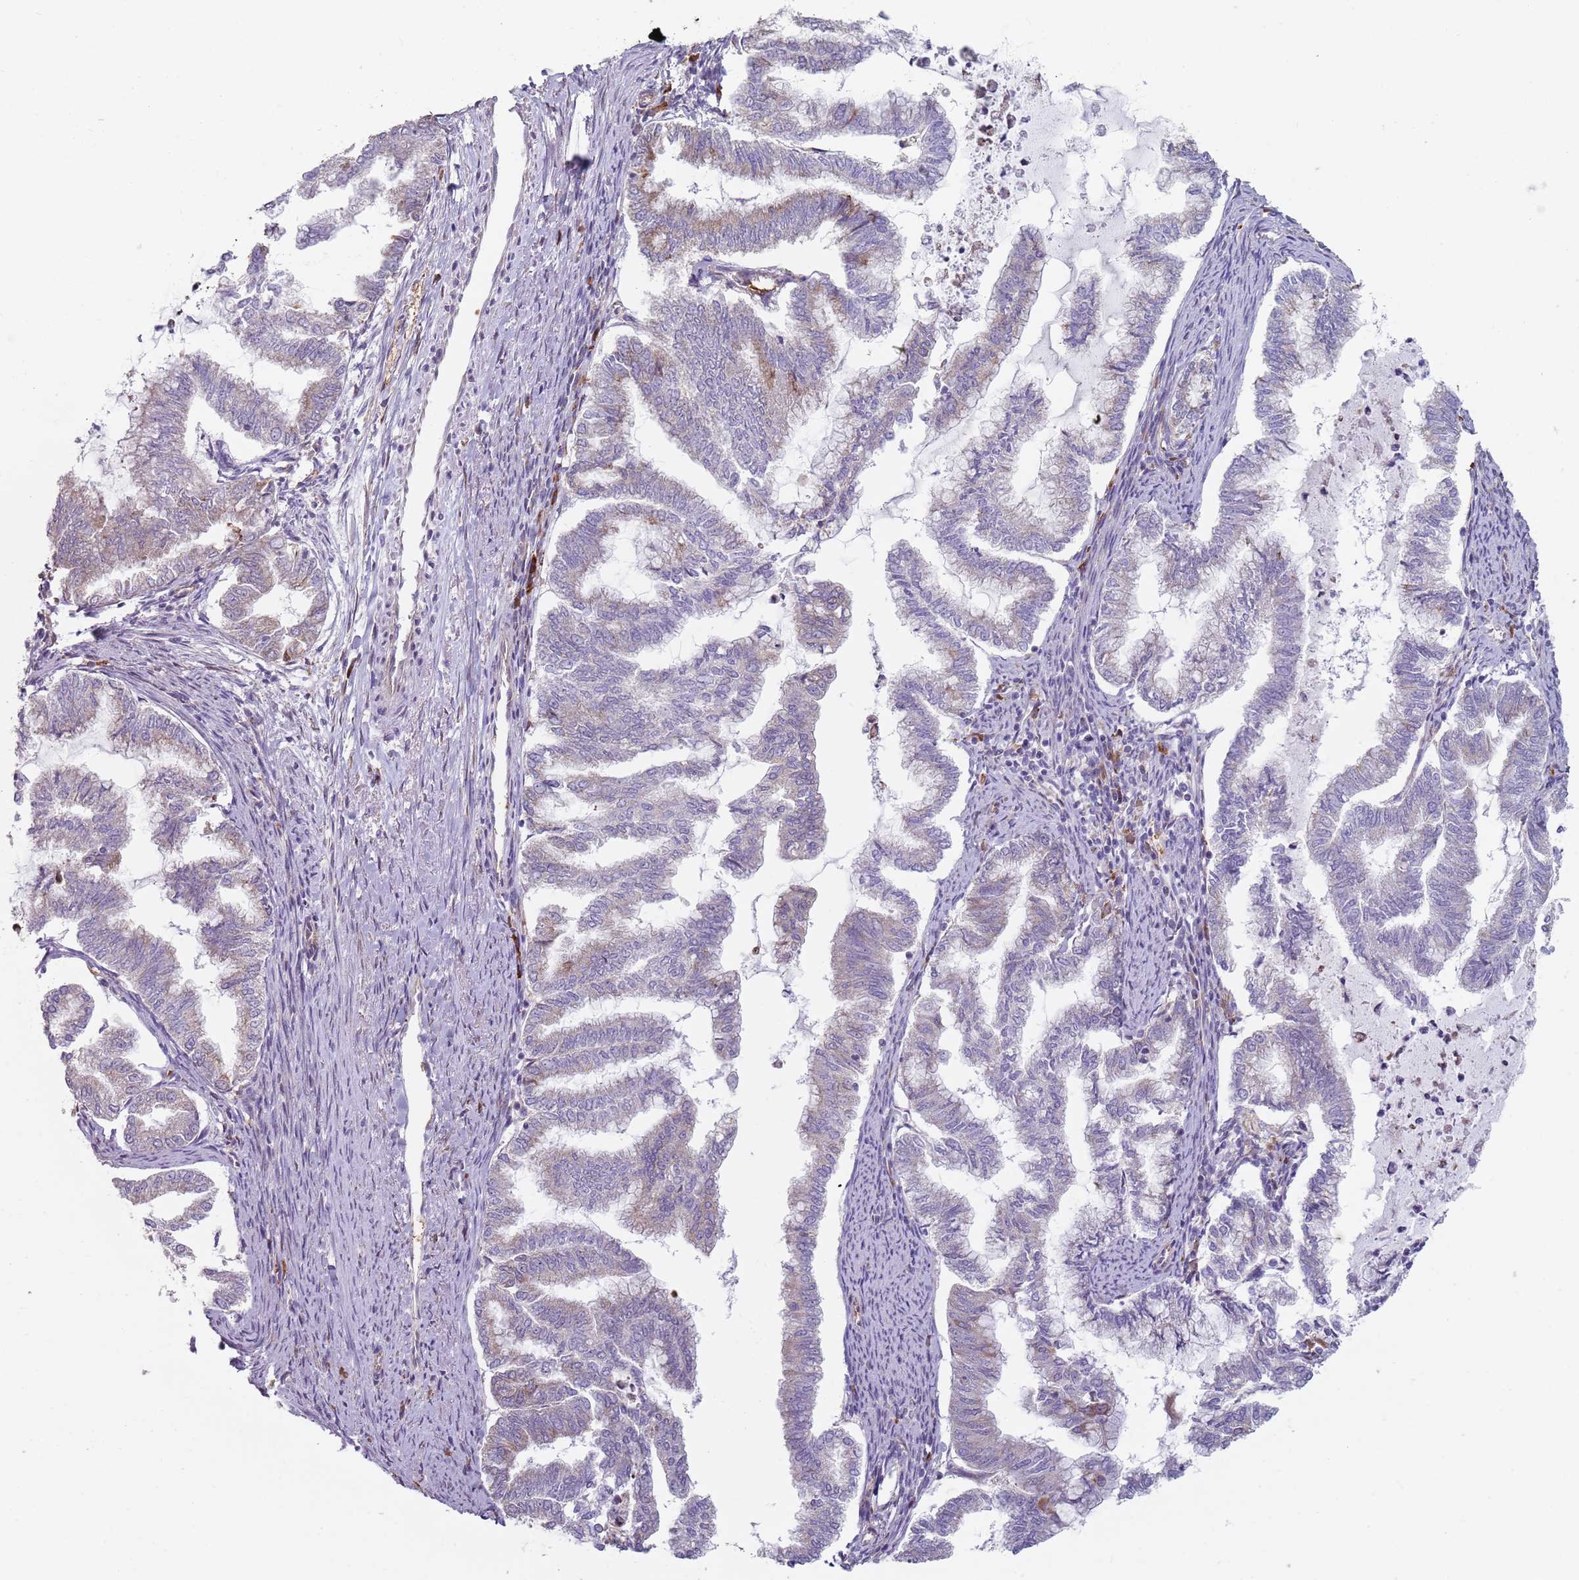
{"staining": {"intensity": "moderate", "quantity": "<25%", "location": "cytoplasmic/membranous"}, "tissue": "endometrial cancer", "cell_type": "Tumor cells", "image_type": "cancer", "snomed": [{"axis": "morphology", "description": "Adenocarcinoma, NOS"}, {"axis": "topography", "description": "Endometrium"}], "caption": "Endometrial cancer (adenocarcinoma) tissue shows moderate cytoplasmic/membranous expression in approximately <25% of tumor cells, visualized by immunohistochemistry.", "gene": "SPATA2", "patient": {"sex": "female", "age": 79}}